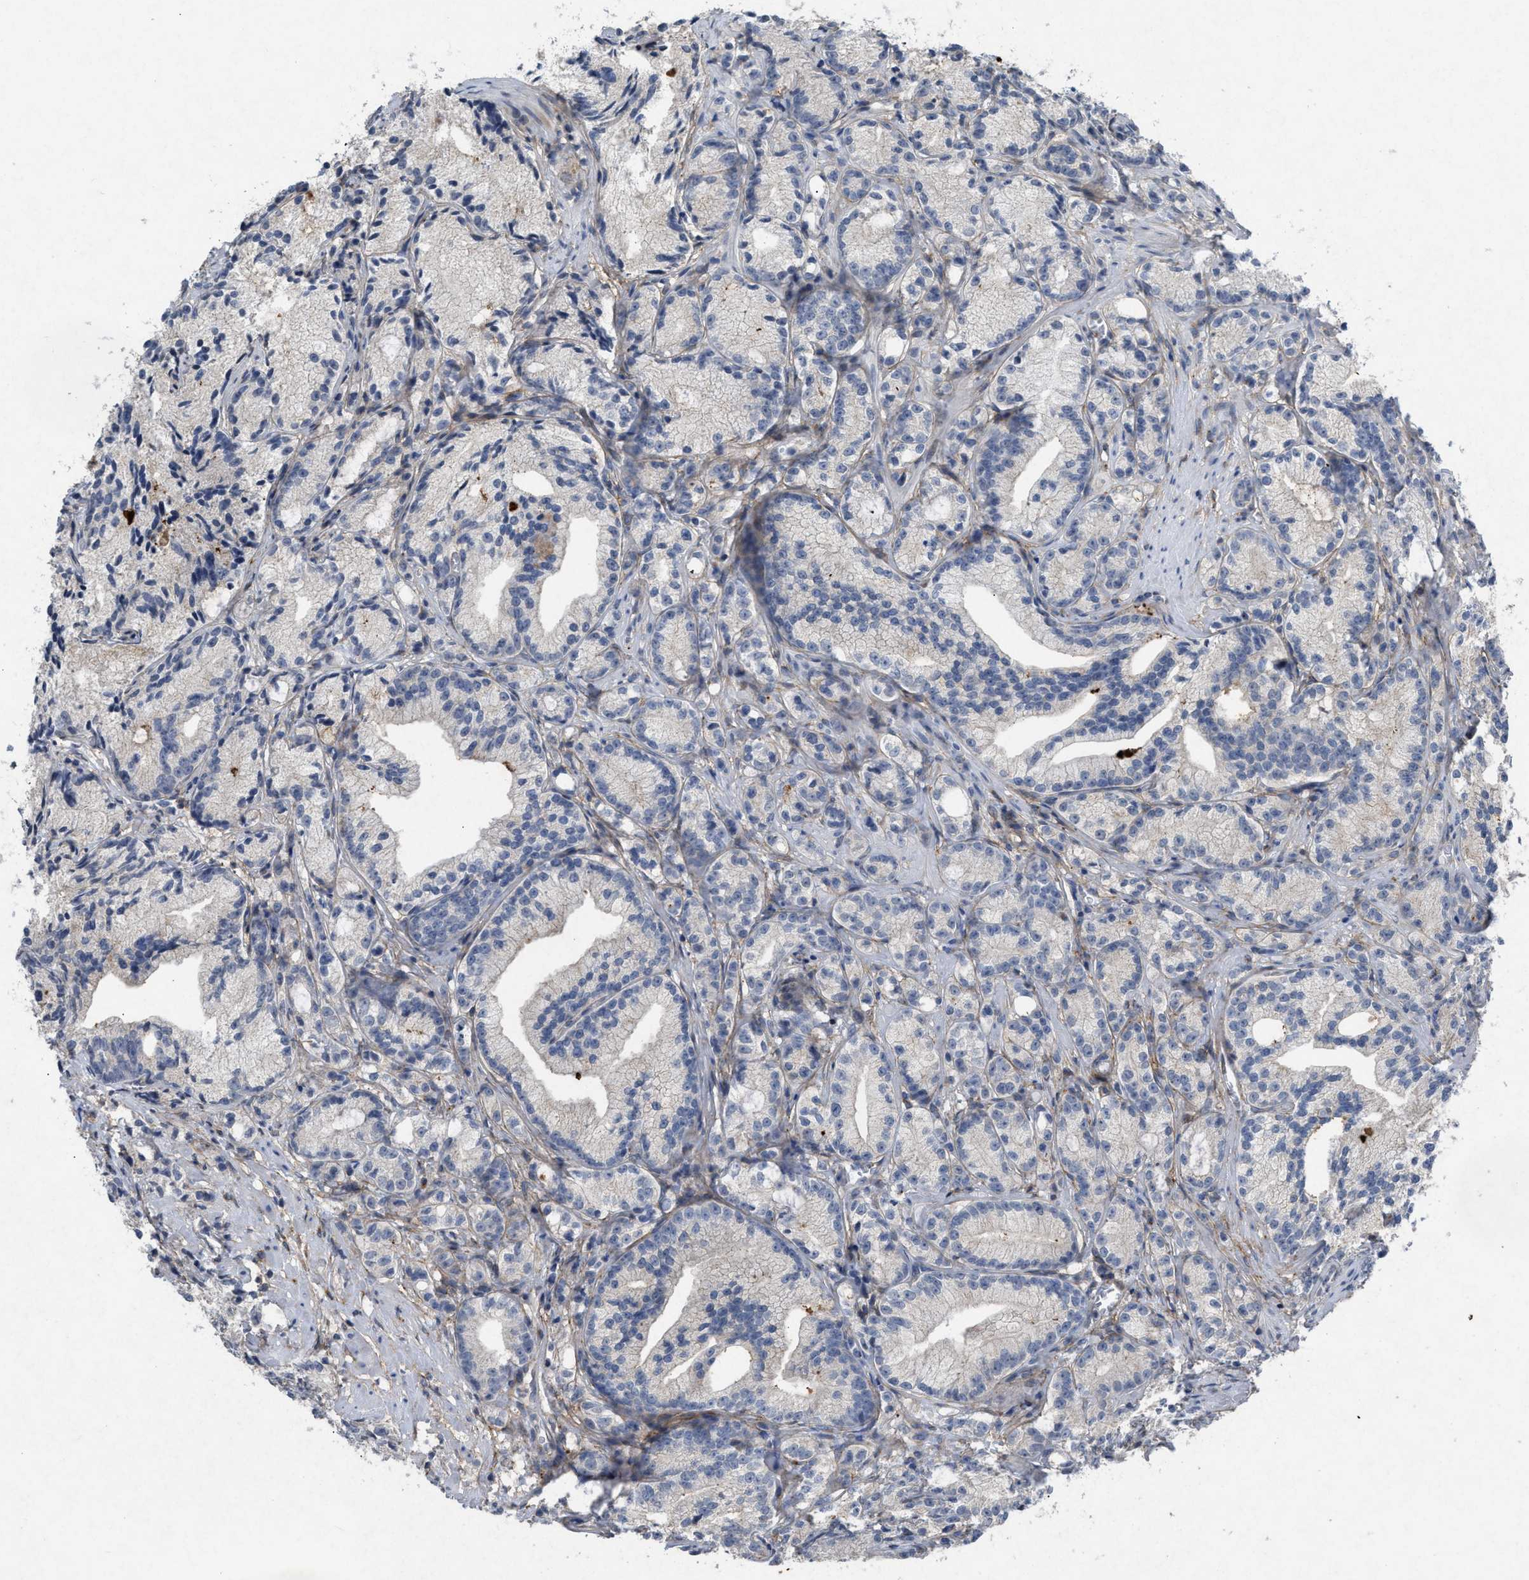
{"staining": {"intensity": "negative", "quantity": "none", "location": "none"}, "tissue": "prostate cancer", "cell_type": "Tumor cells", "image_type": "cancer", "snomed": [{"axis": "morphology", "description": "Adenocarcinoma, Low grade"}, {"axis": "topography", "description": "Prostate"}], "caption": "Prostate cancer stained for a protein using immunohistochemistry (IHC) demonstrates no expression tumor cells.", "gene": "PDGFRA", "patient": {"sex": "male", "age": 89}}